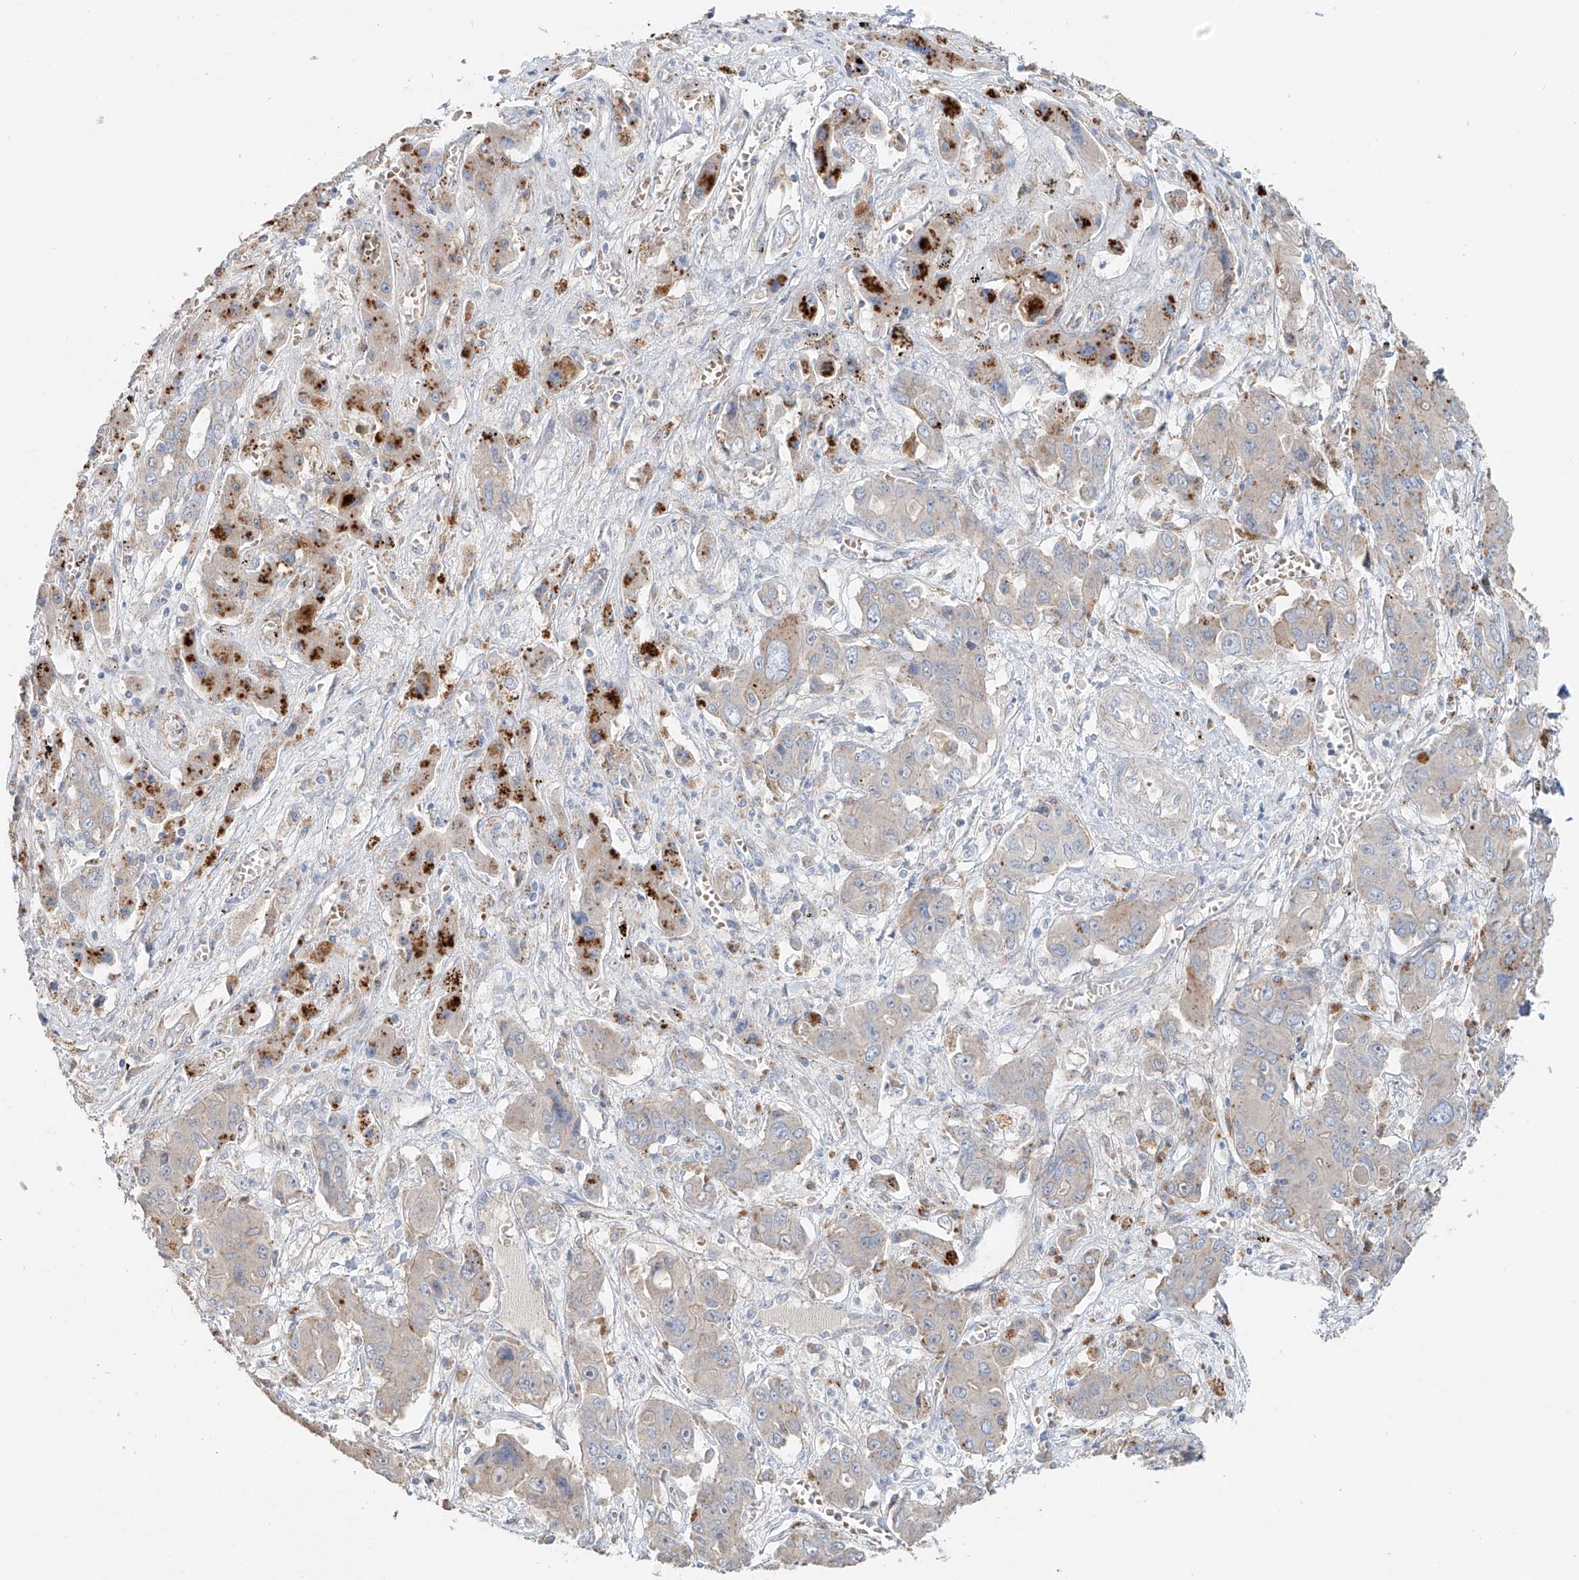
{"staining": {"intensity": "strong", "quantity": "<25%", "location": "cytoplasmic/membranous"}, "tissue": "liver cancer", "cell_type": "Tumor cells", "image_type": "cancer", "snomed": [{"axis": "morphology", "description": "Cholangiocarcinoma"}, {"axis": "topography", "description": "Liver"}], "caption": "DAB immunohistochemical staining of liver cholangiocarcinoma shows strong cytoplasmic/membranous protein positivity in about <25% of tumor cells.", "gene": "TRIM47", "patient": {"sex": "male", "age": 67}}